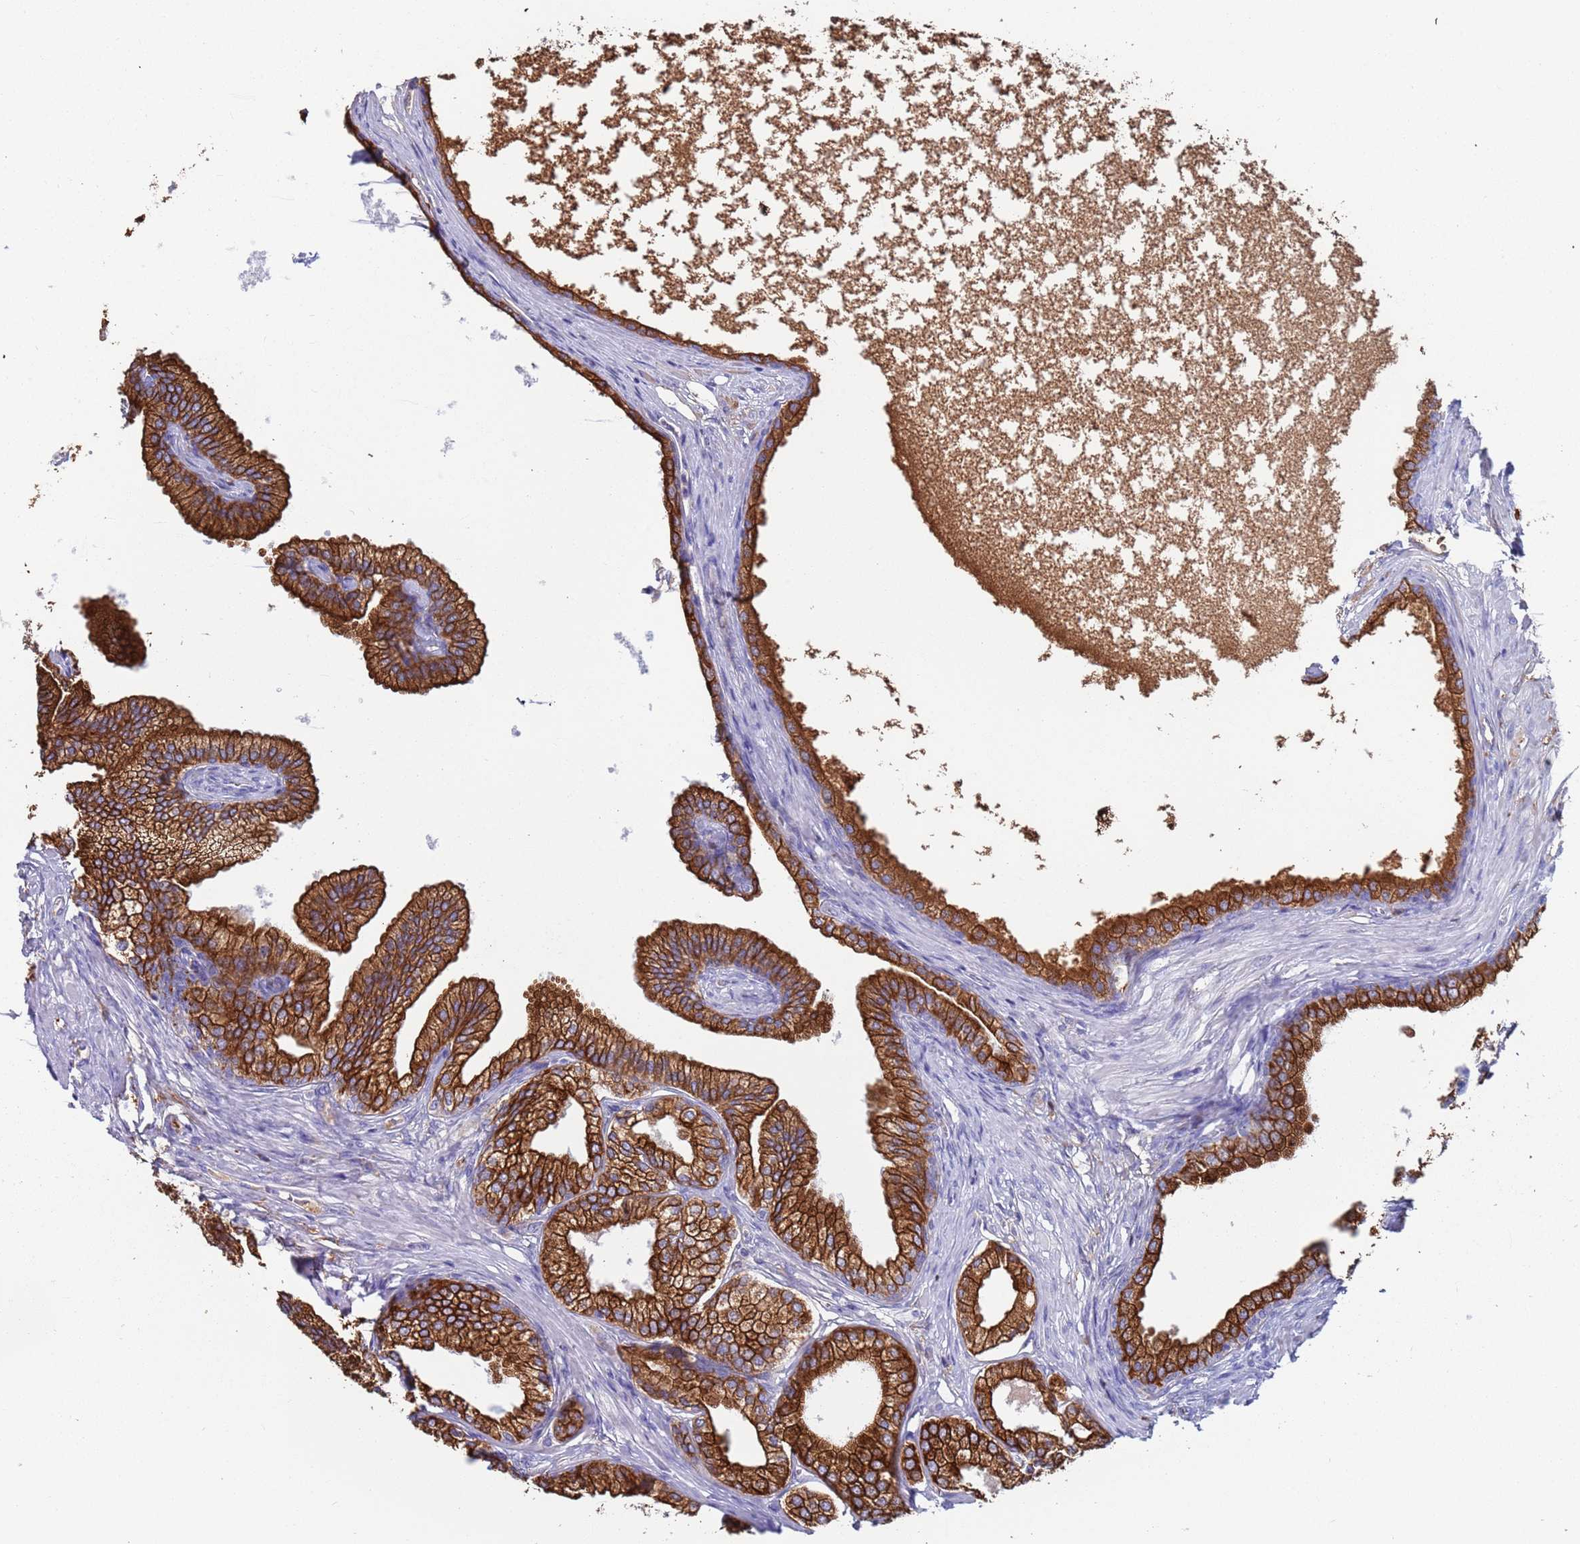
{"staining": {"intensity": "strong", "quantity": ">75%", "location": "cytoplasmic/membranous"}, "tissue": "prostate", "cell_type": "Glandular cells", "image_type": "normal", "snomed": [{"axis": "morphology", "description": "Normal tissue, NOS"}, {"axis": "morphology", "description": "Urothelial carcinoma, Low grade"}, {"axis": "topography", "description": "Urinary bladder"}, {"axis": "topography", "description": "Prostate"}], "caption": "This micrograph displays unremarkable prostate stained with IHC to label a protein in brown. The cytoplasmic/membranous of glandular cells show strong positivity for the protein. Nuclei are counter-stained blue.", "gene": "CYSLTR2", "patient": {"sex": "male", "age": 60}}